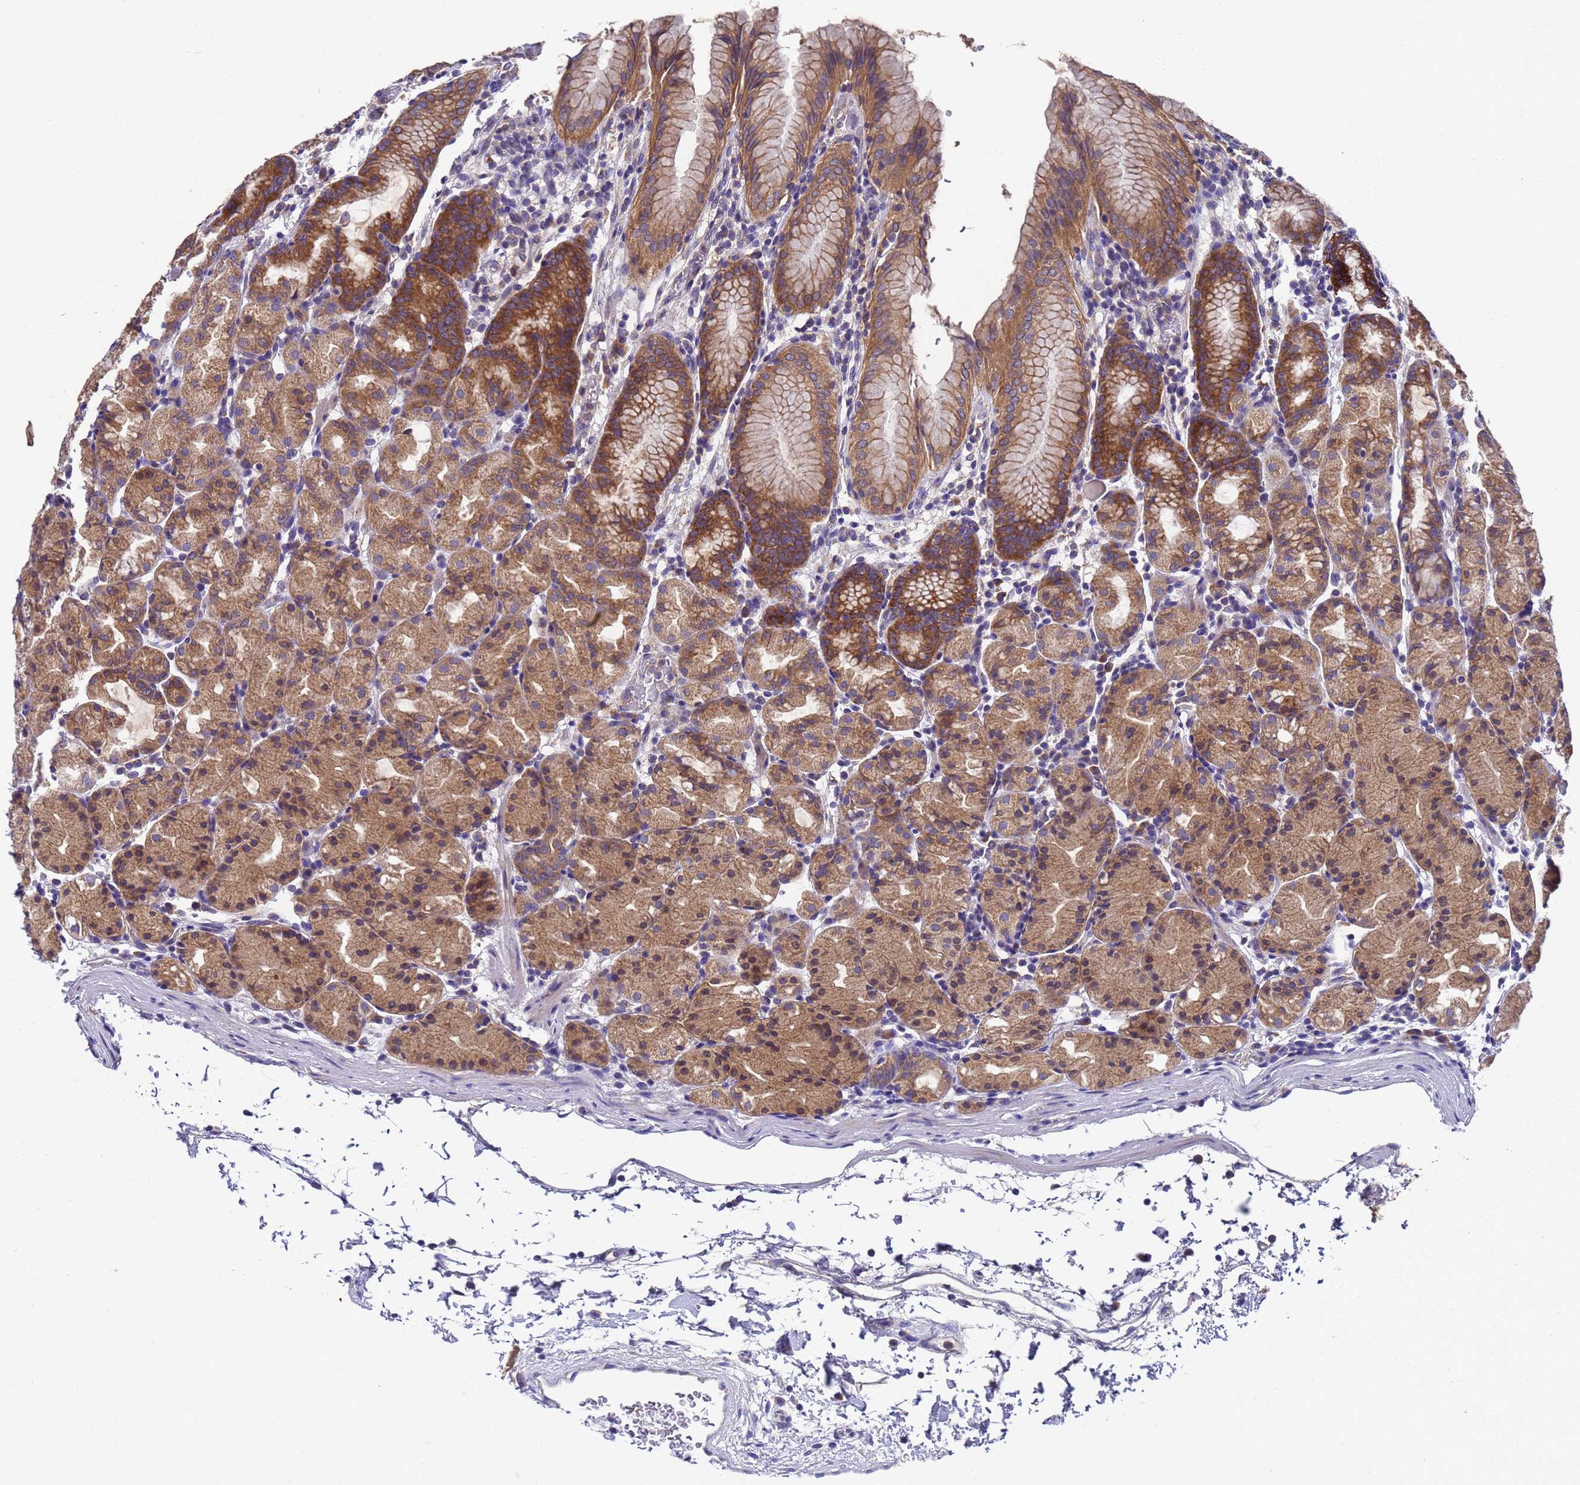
{"staining": {"intensity": "strong", "quantity": ">75%", "location": "cytoplasmic/membranous"}, "tissue": "stomach", "cell_type": "Glandular cells", "image_type": "normal", "snomed": [{"axis": "morphology", "description": "Normal tissue, NOS"}, {"axis": "topography", "description": "Stomach, upper"}], "caption": "Stomach stained with a brown dye reveals strong cytoplasmic/membranous positive staining in approximately >75% of glandular cells.", "gene": "DCAF12L1", "patient": {"sex": "male", "age": 48}}